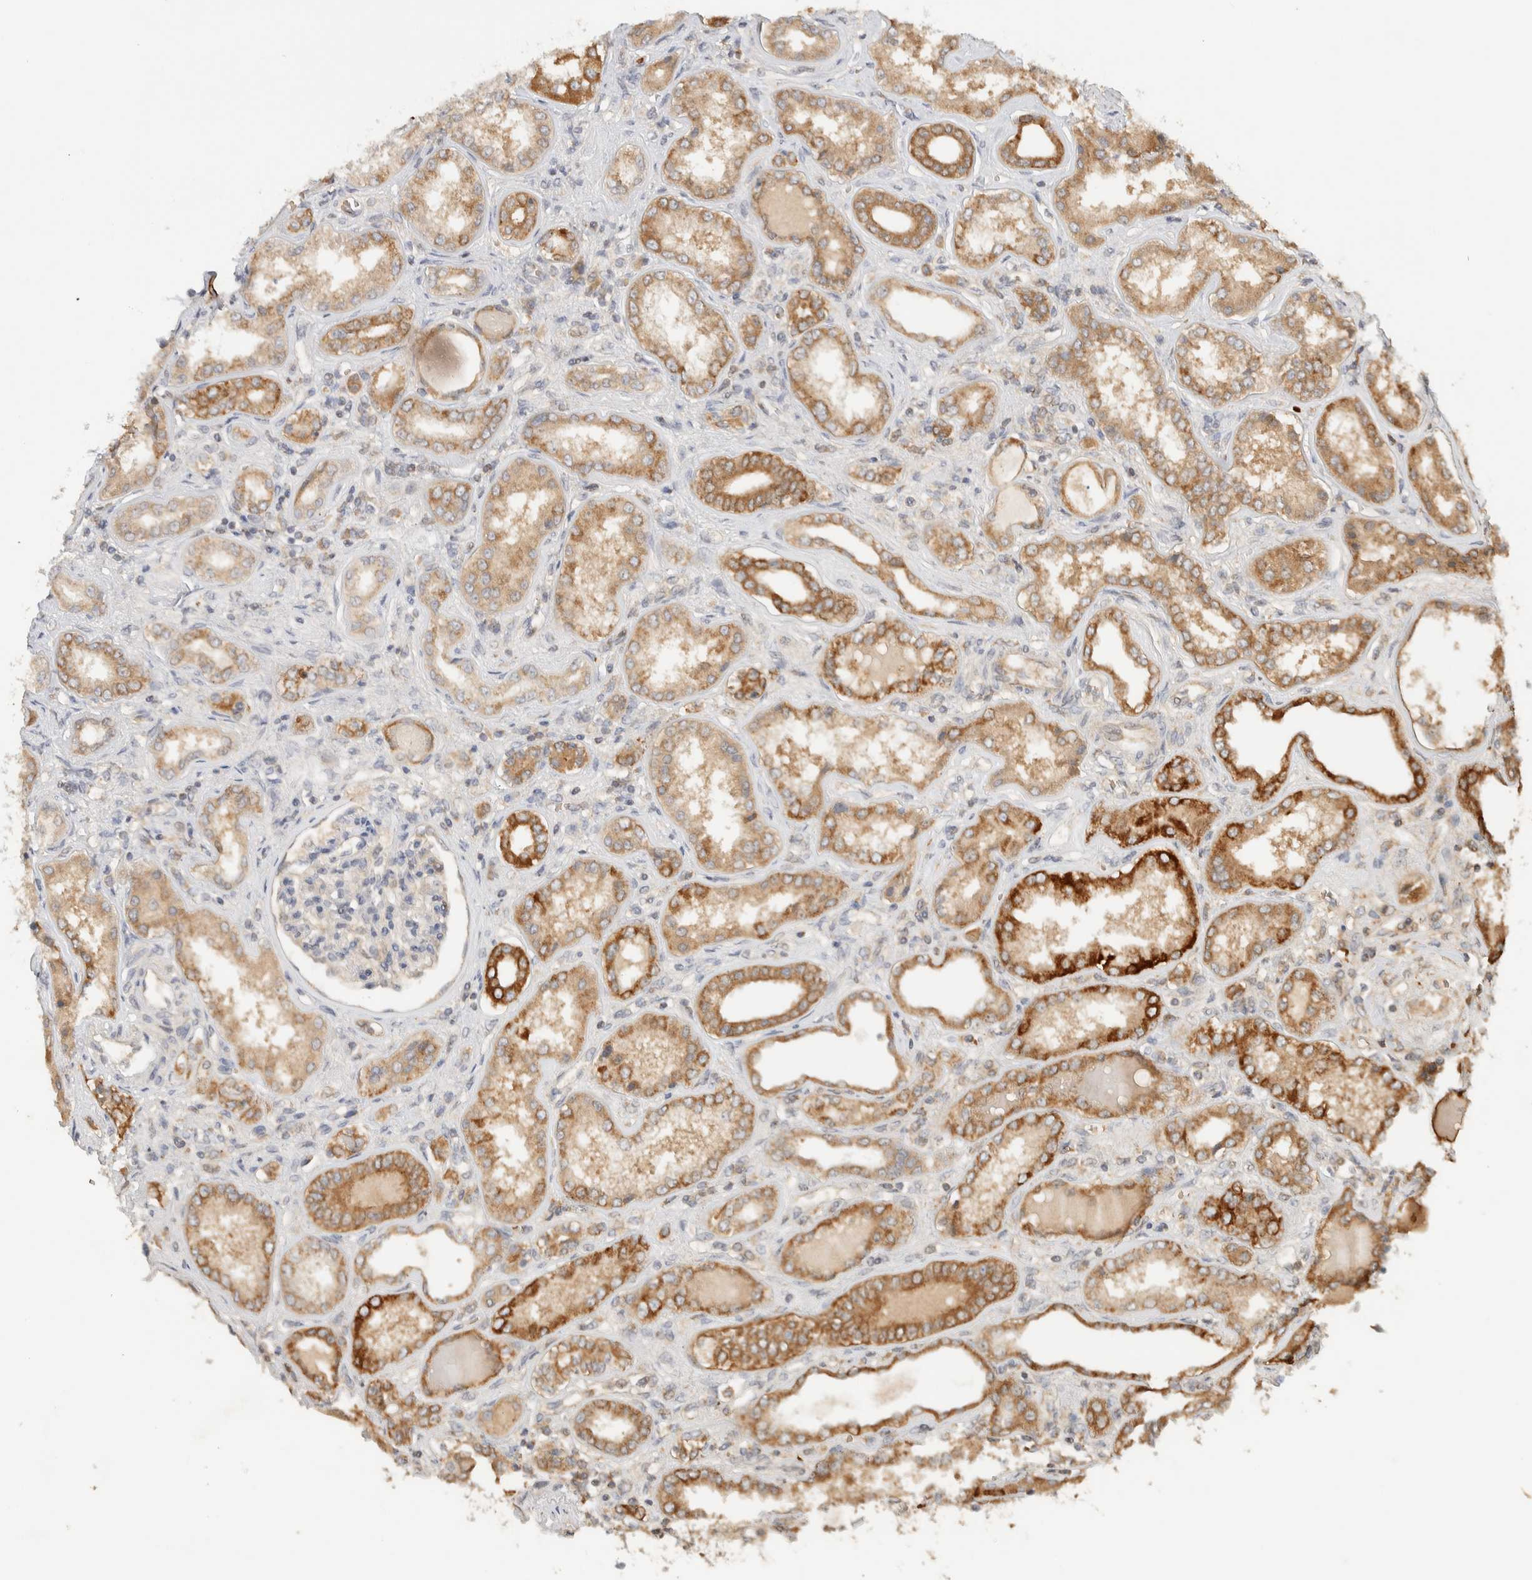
{"staining": {"intensity": "weak", "quantity": "25%-75%", "location": "cytoplasmic/membranous"}, "tissue": "kidney", "cell_type": "Cells in glomeruli", "image_type": "normal", "snomed": [{"axis": "morphology", "description": "Normal tissue, NOS"}, {"axis": "topography", "description": "Kidney"}], "caption": "Immunohistochemistry (IHC) photomicrograph of unremarkable kidney stained for a protein (brown), which displays low levels of weak cytoplasmic/membranous staining in approximately 25%-75% of cells in glomeruli.", "gene": "TTI2", "patient": {"sex": "female", "age": 56}}